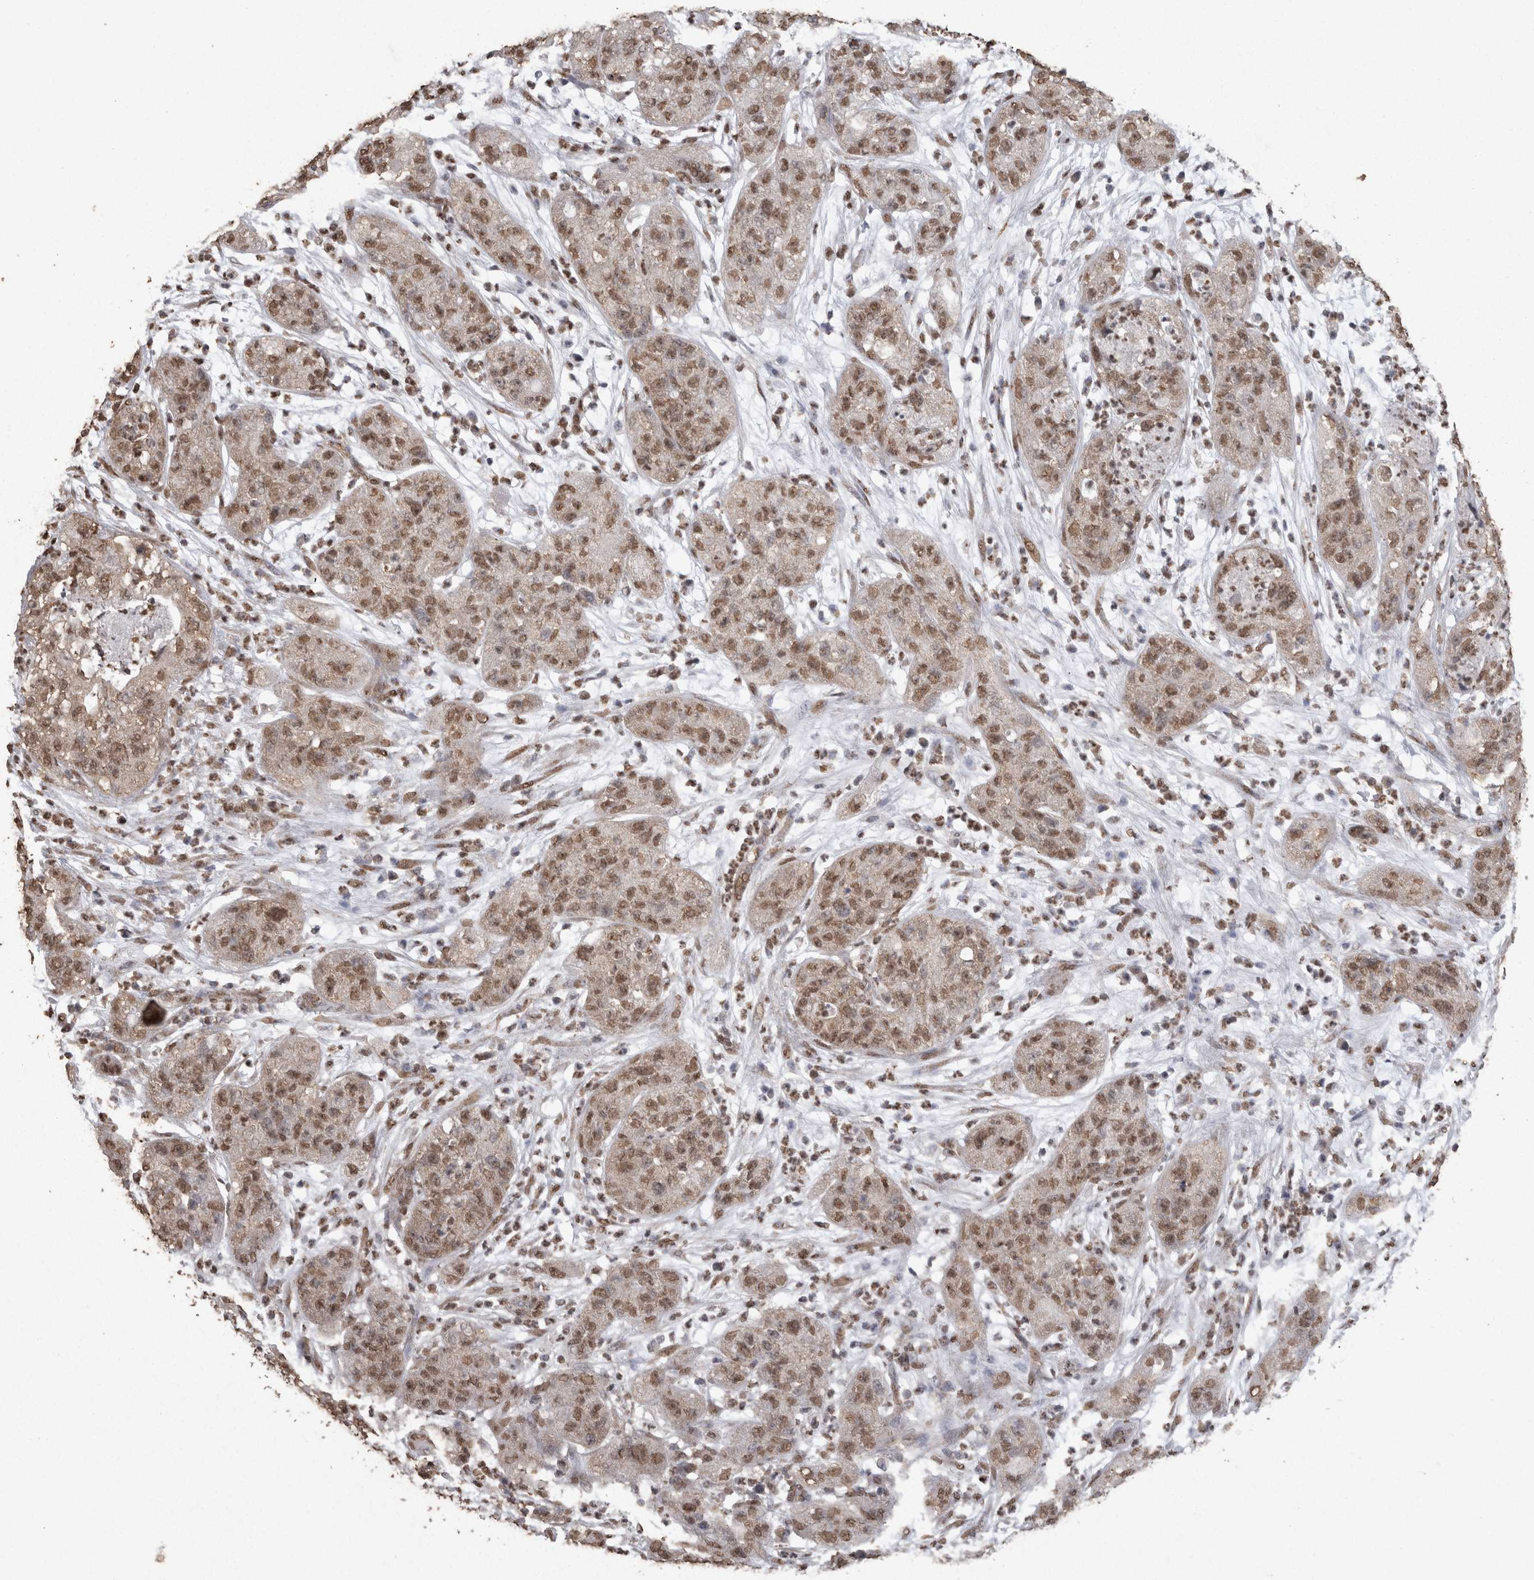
{"staining": {"intensity": "moderate", "quantity": ">75%", "location": "nuclear"}, "tissue": "pancreatic cancer", "cell_type": "Tumor cells", "image_type": "cancer", "snomed": [{"axis": "morphology", "description": "Adenocarcinoma, NOS"}, {"axis": "topography", "description": "Pancreas"}], "caption": "A micrograph of human adenocarcinoma (pancreatic) stained for a protein shows moderate nuclear brown staining in tumor cells.", "gene": "SMAD7", "patient": {"sex": "female", "age": 78}}